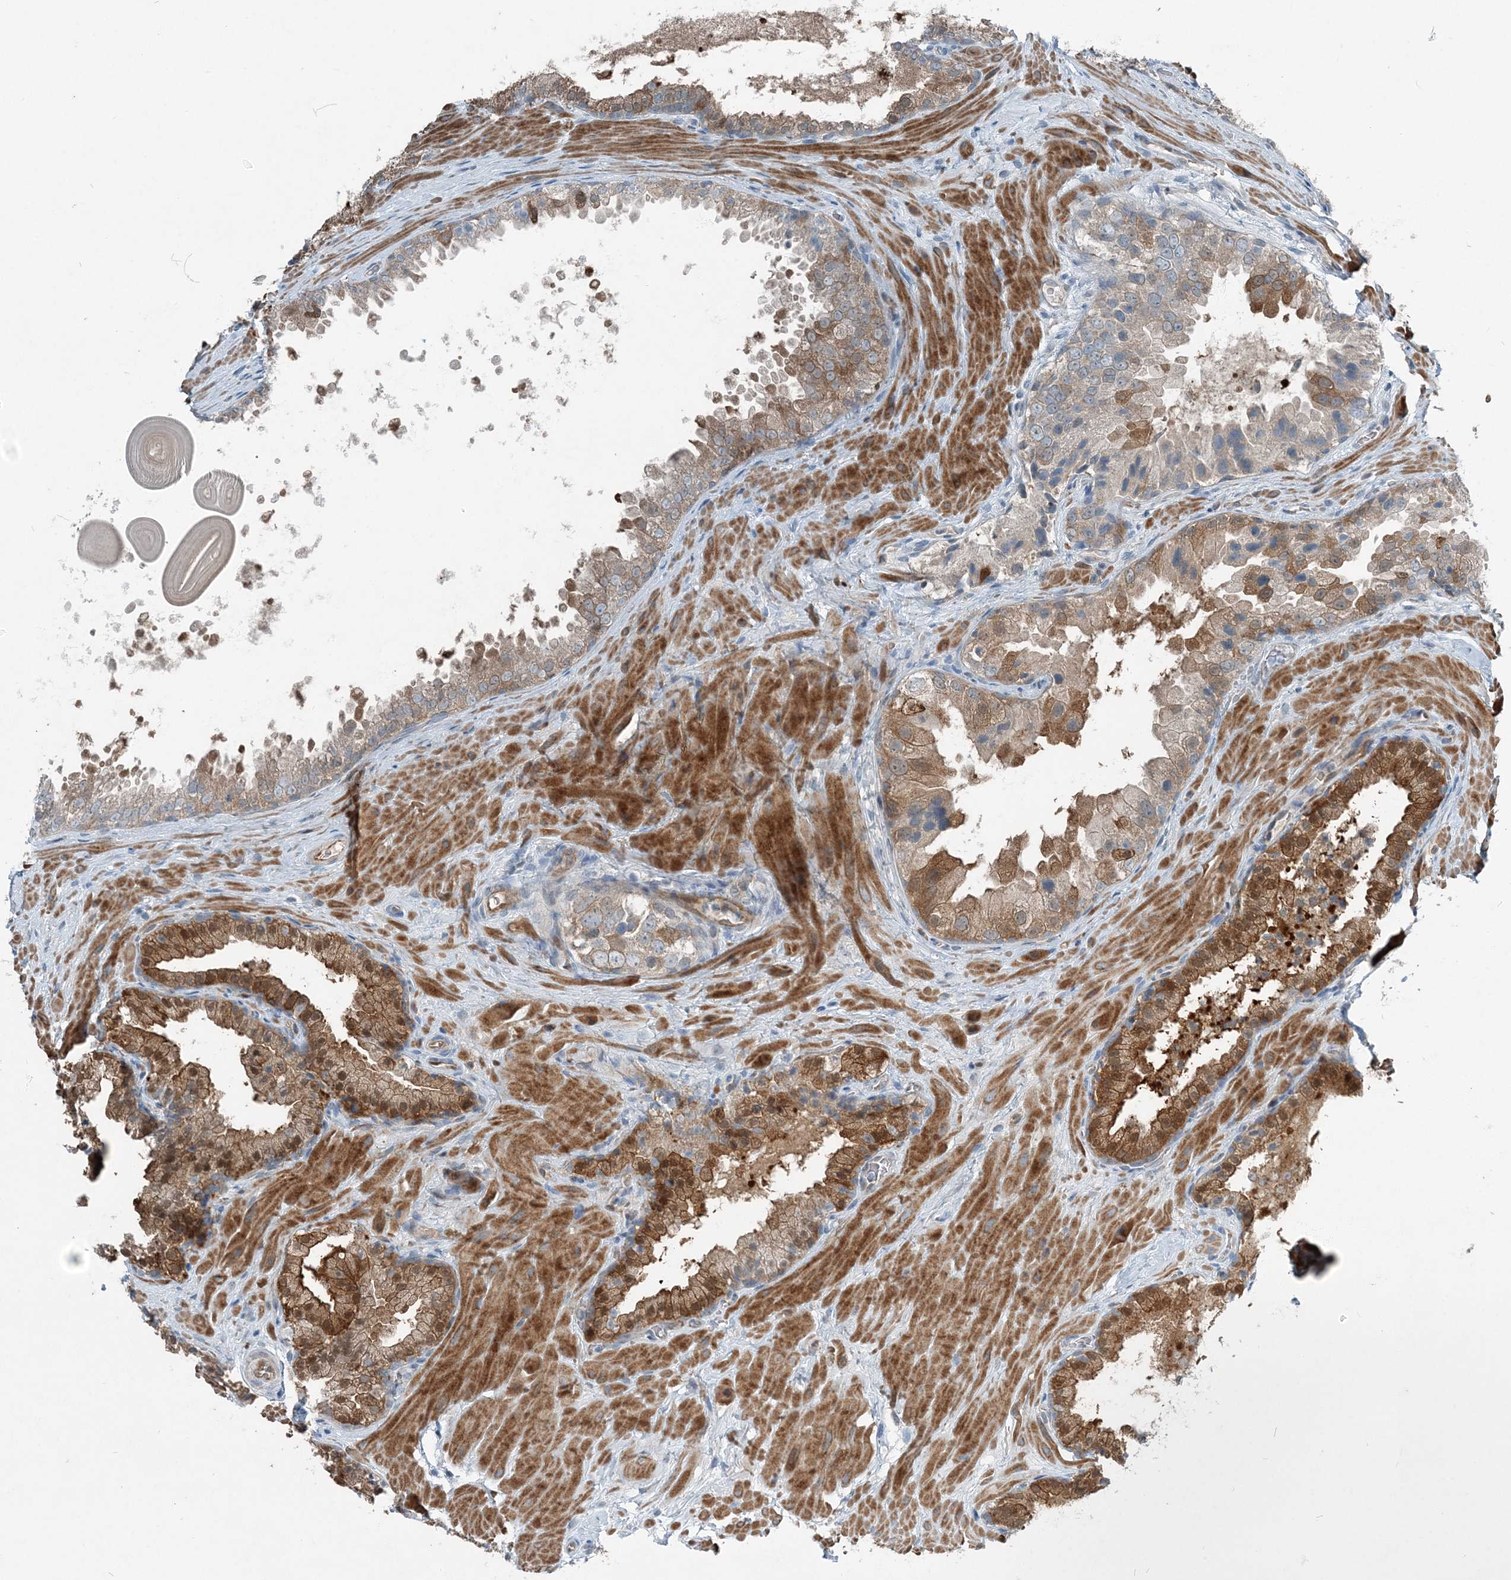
{"staining": {"intensity": "strong", "quantity": "25%-75%", "location": "cytoplasmic/membranous,nuclear"}, "tissue": "prostate cancer", "cell_type": "Tumor cells", "image_type": "cancer", "snomed": [{"axis": "morphology", "description": "Adenocarcinoma, High grade"}, {"axis": "topography", "description": "Prostate"}], "caption": "Prostate cancer (adenocarcinoma (high-grade)) stained for a protein reveals strong cytoplasmic/membranous and nuclear positivity in tumor cells. (DAB (3,3'-diaminobenzidine) = brown stain, brightfield microscopy at high magnification).", "gene": "ARMH1", "patient": {"sex": "male", "age": 64}}